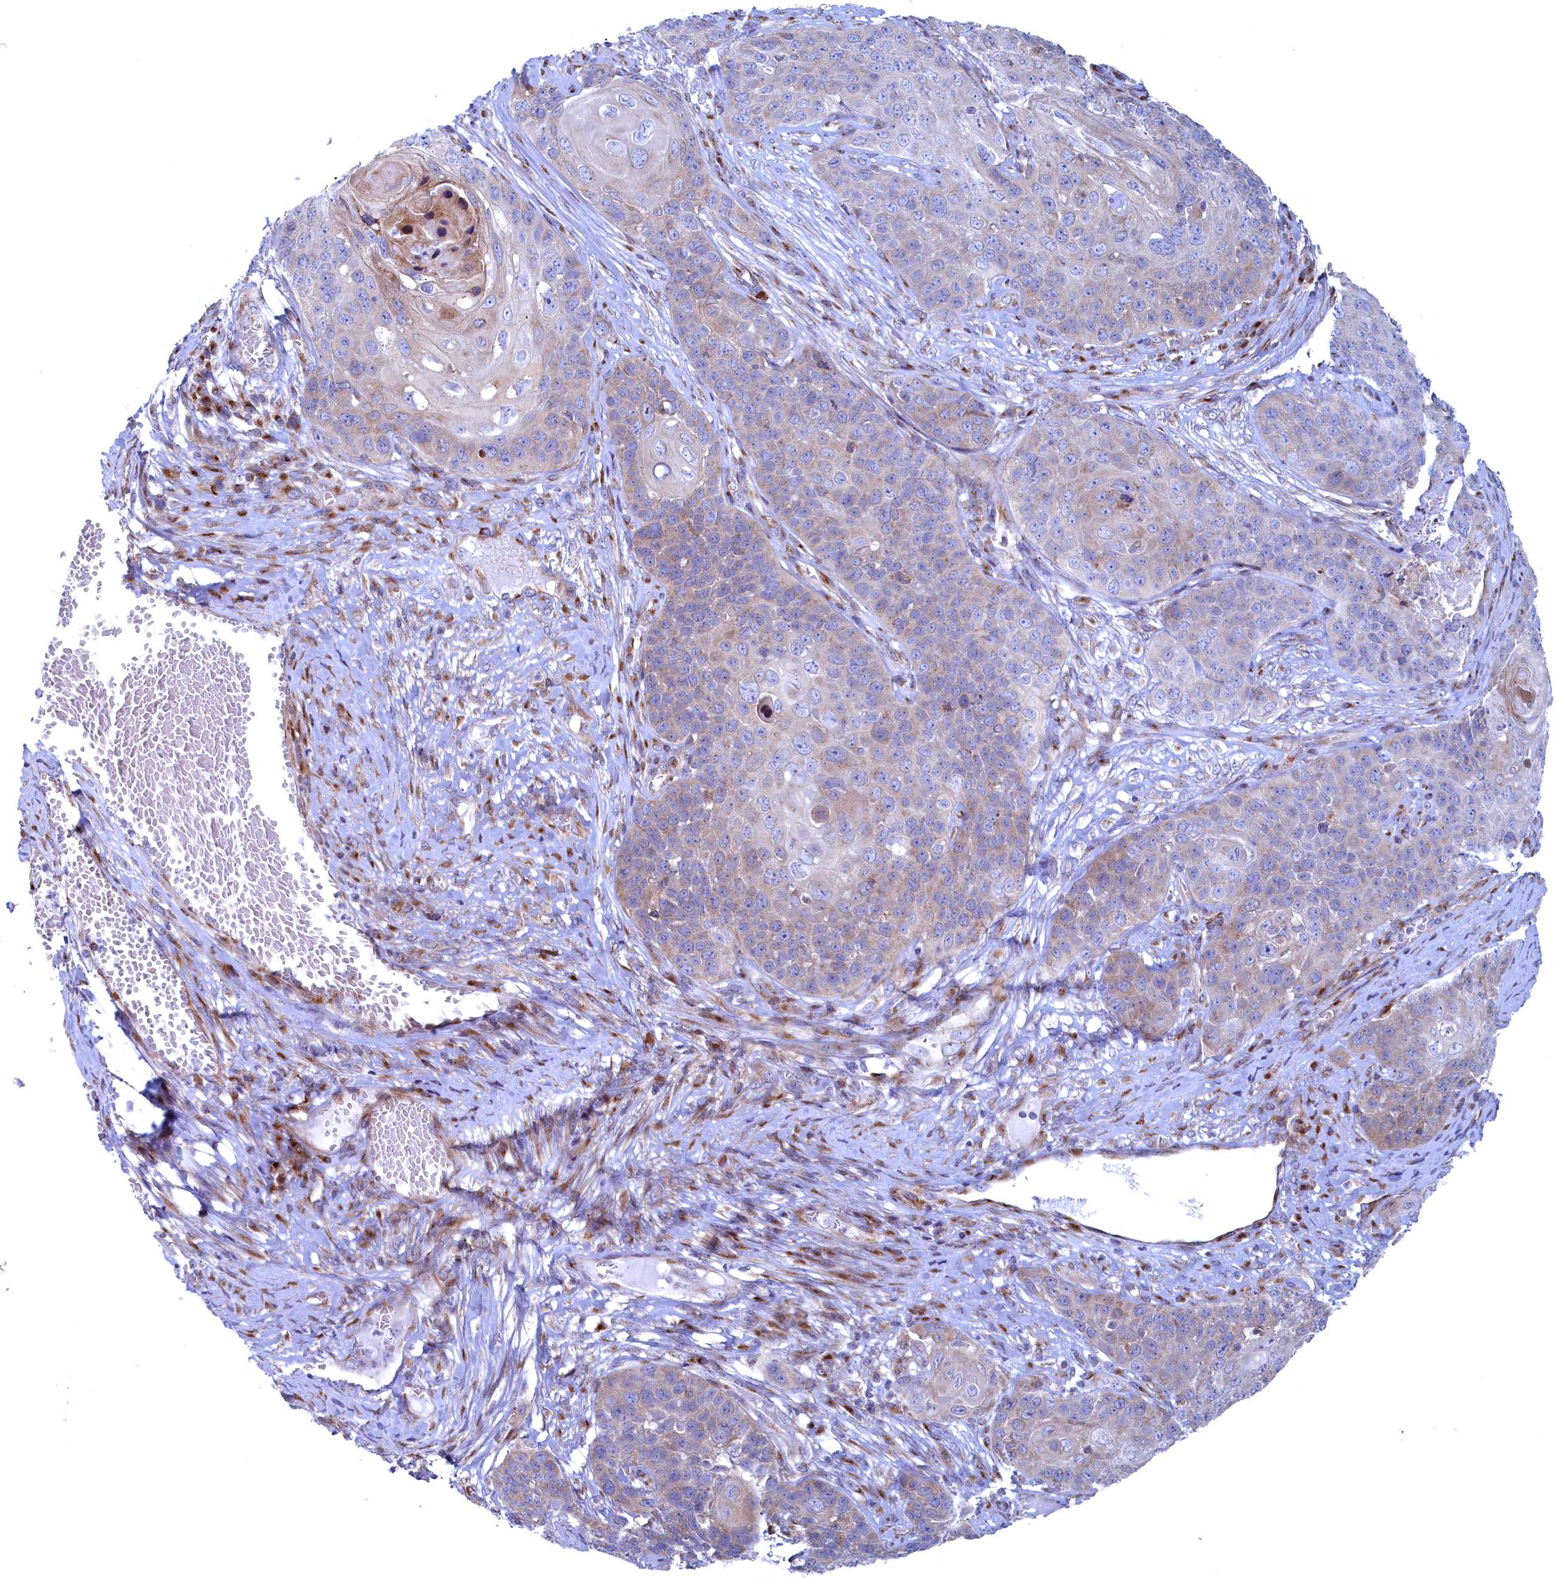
{"staining": {"intensity": "weak", "quantity": "<25%", "location": "cytoplasmic/membranous"}, "tissue": "skin cancer", "cell_type": "Tumor cells", "image_type": "cancer", "snomed": [{"axis": "morphology", "description": "Squamous cell carcinoma, NOS"}, {"axis": "topography", "description": "Skin"}], "caption": "IHC of squamous cell carcinoma (skin) displays no staining in tumor cells.", "gene": "MTFMT", "patient": {"sex": "male", "age": 55}}